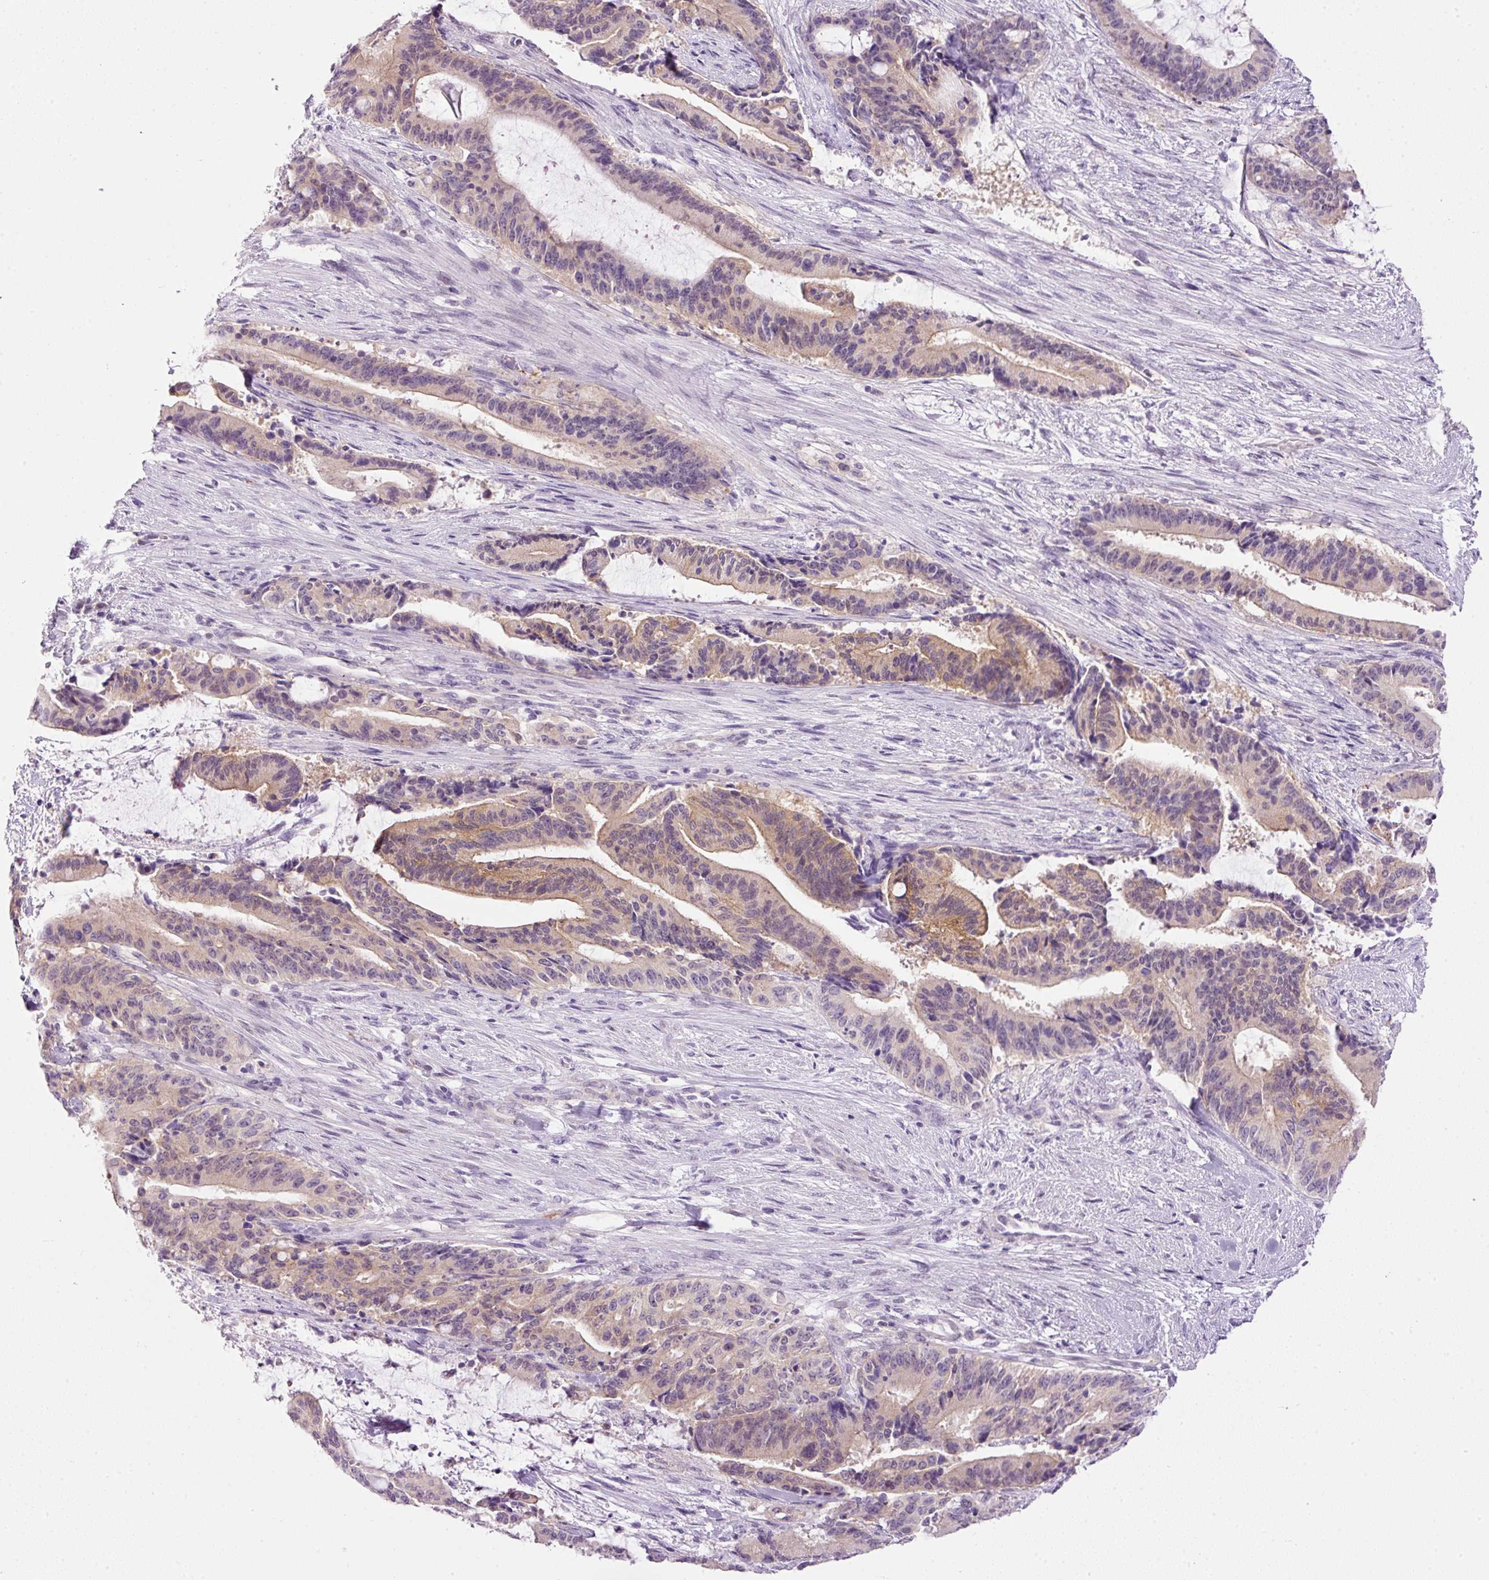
{"staining": {"intensity": "weak", "quantity": ">75%", "location": "cytoplasmic/membranous"}, "tissue": "liver cancer", "cell_type": "Tumor cells", "image_type": "cancer", "snomed": [{"axis": "morphology", "description": "Normal tissue, NOS"}, {"axis": "morphology", "description": "Cholangiocarcinoma"}, {"axis": "topography", "description": "Liver"}, {"axis": "topography", "description": "Peripheral nerve tissue"}], "caption": "Tumor cells reveal low levels of weak cytoplasmic/membranous staining in approximately >75% of cells in human liver cholangiocarcinoma.", "gene": "SRC", "patient": {"sex": "female", "age": 73}}